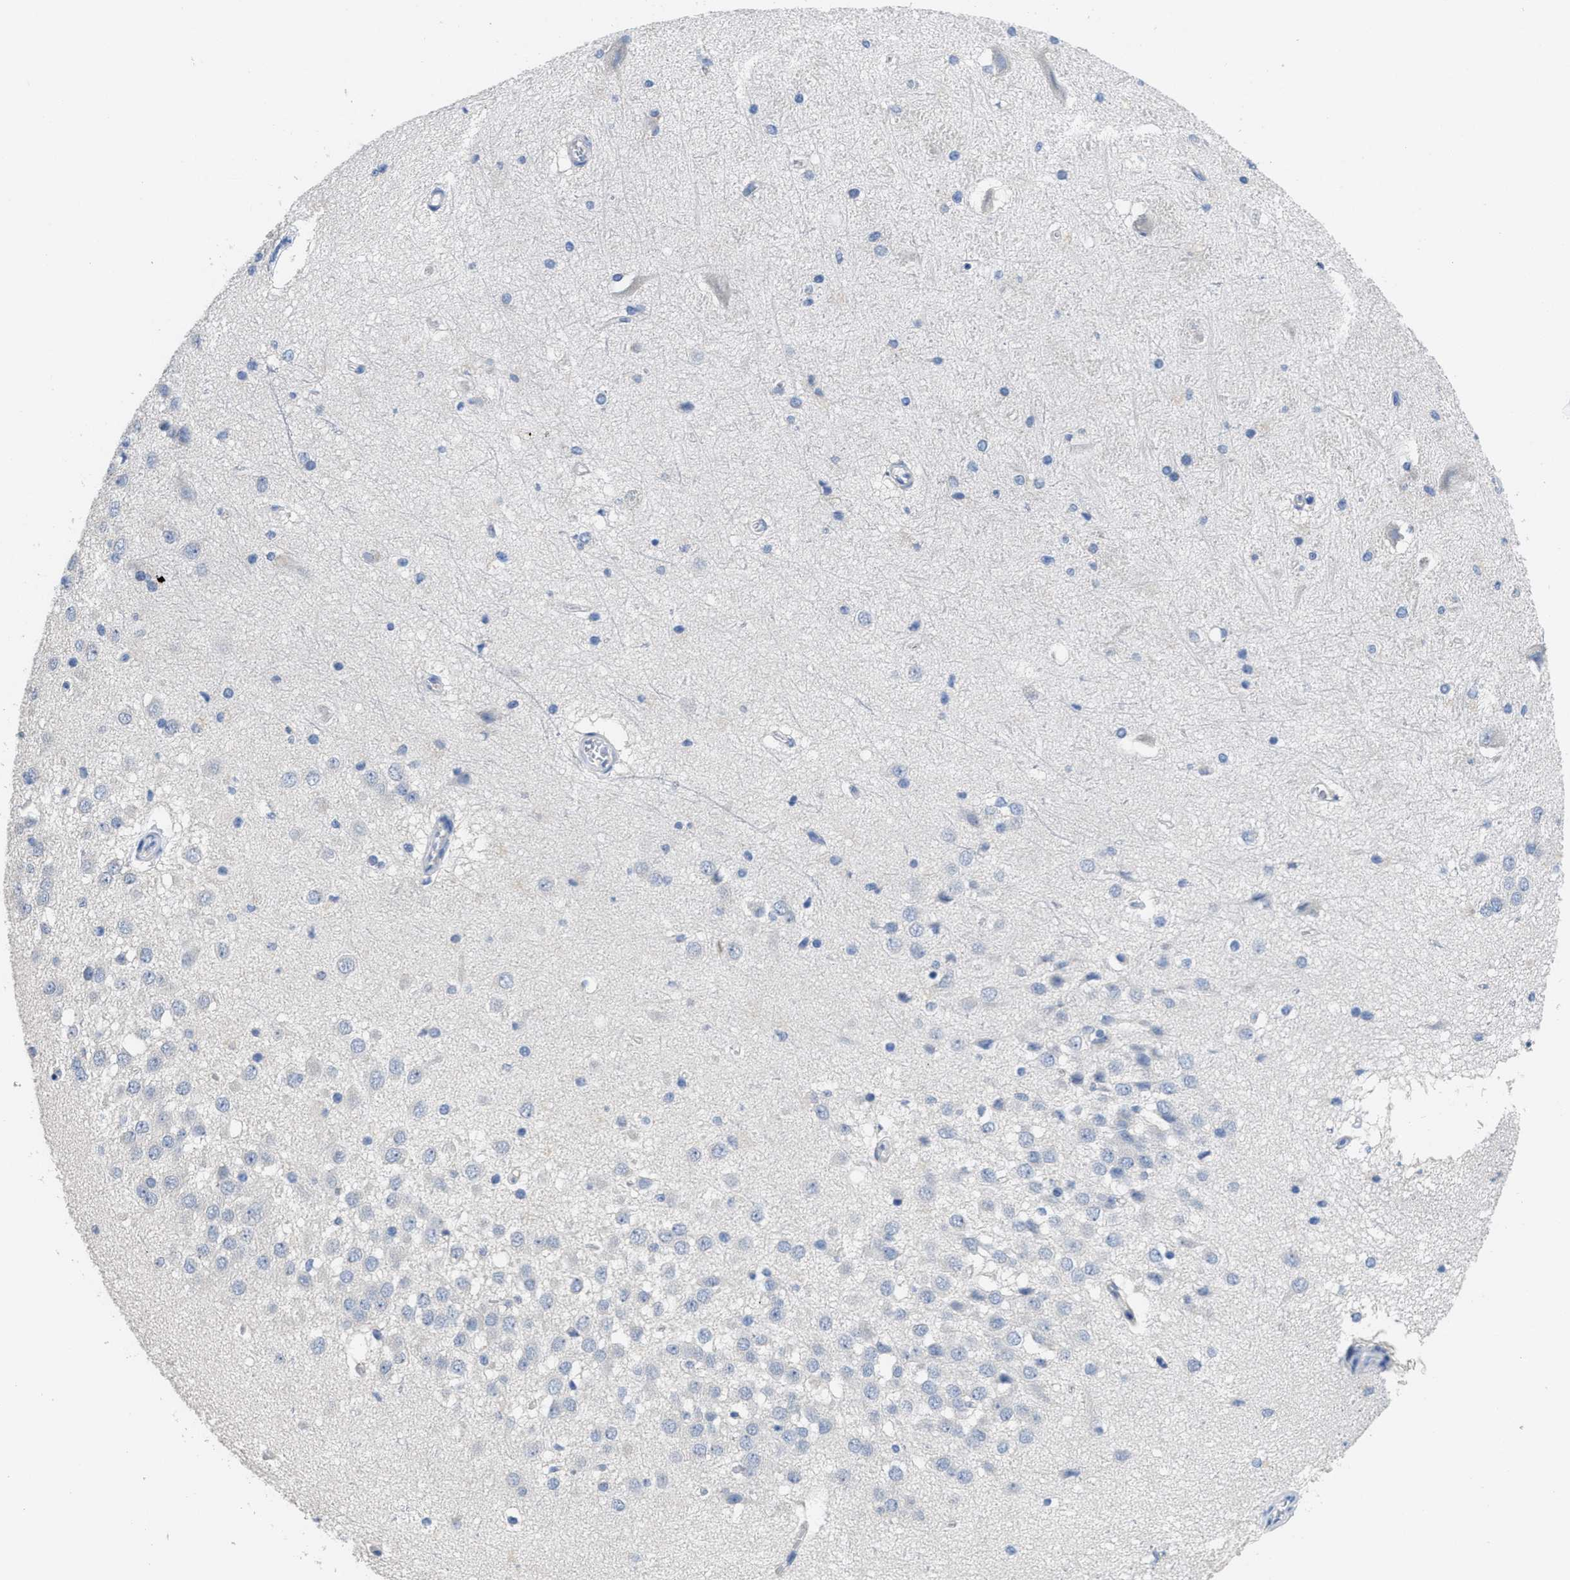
{"staining": {"intensity": "negative", "quantity": "none", "location": "none"}, "tissue": "hippocampus", "cell_type": "Glial cells", "image_type": "normal", "snomed": [{"axis": "morphology", "description": "Normal tissue, NOS"}, {"axis": "topography", "description": "Hippocampus"}], "caption": "Immunohistochemistry of unremarkable human hippocampus reveals no expression in glial cells. (Stains: DAB (3,3'-diaminobenzidine) immunohistochemistry with hematoxylin counter stain, Microscopy: brightfield microscopy at high magnification).", "gene": "CA9", "patient": {"sex": "female", "age": 19}}